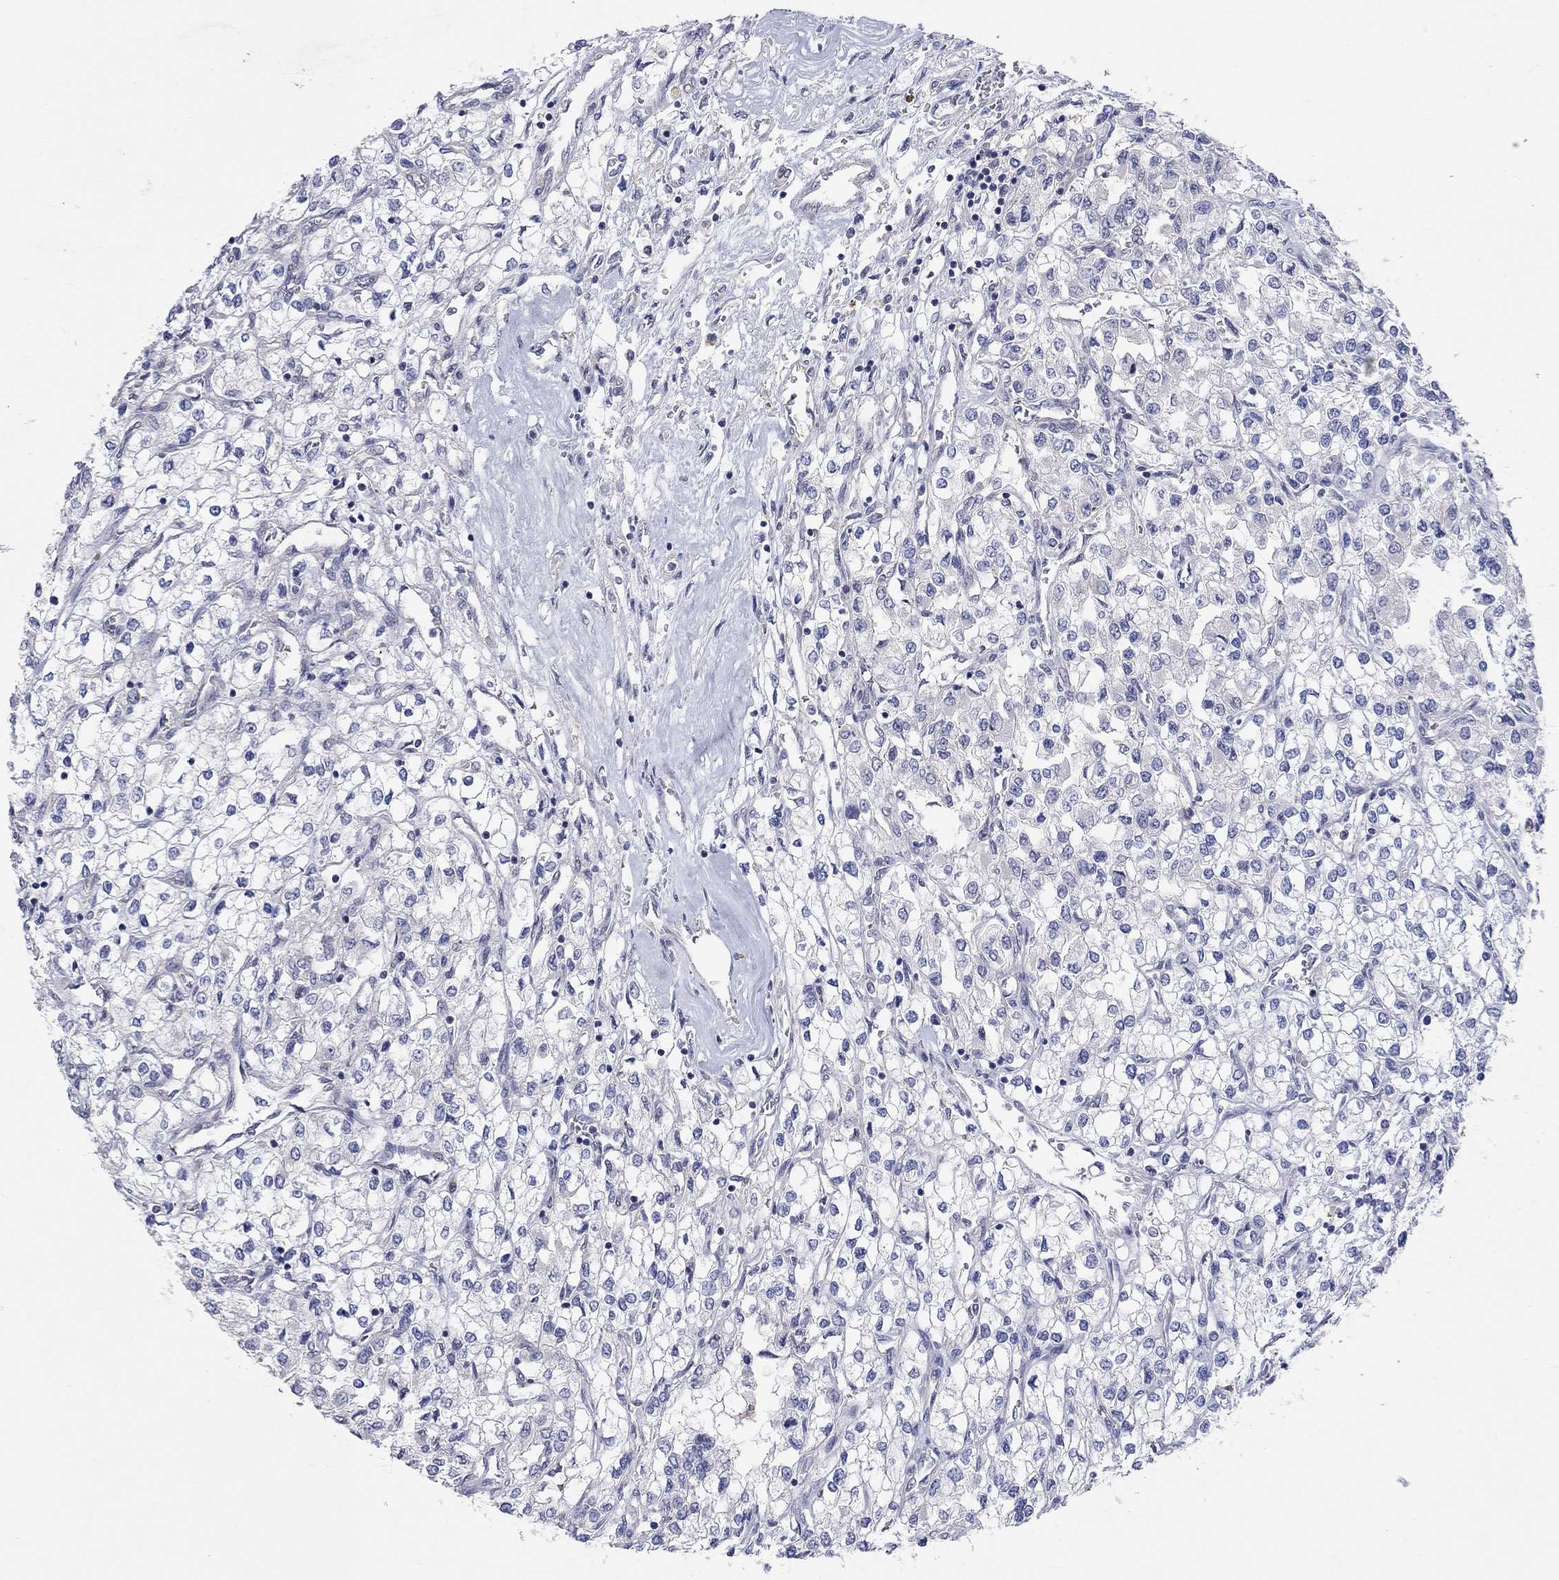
{"staining": {"intensity": "negative", "quantity": "none", "location": "none"}, "tissue": "renal cancer", "cell_type": "Tumor cells", "image_type": "cancer", "snomed": [{"axis": "morphology", "description": "Adenocarcinoma, NOS"}, {"axis": "topography", "description": "Kidney"}], "caption": "Renal adenocarcinoma was stained to show a protein in brown. There is no significant staining in tumor cells.", "gene": "PCDHGA10", "patient": {"sex": "male", "age": 80}}